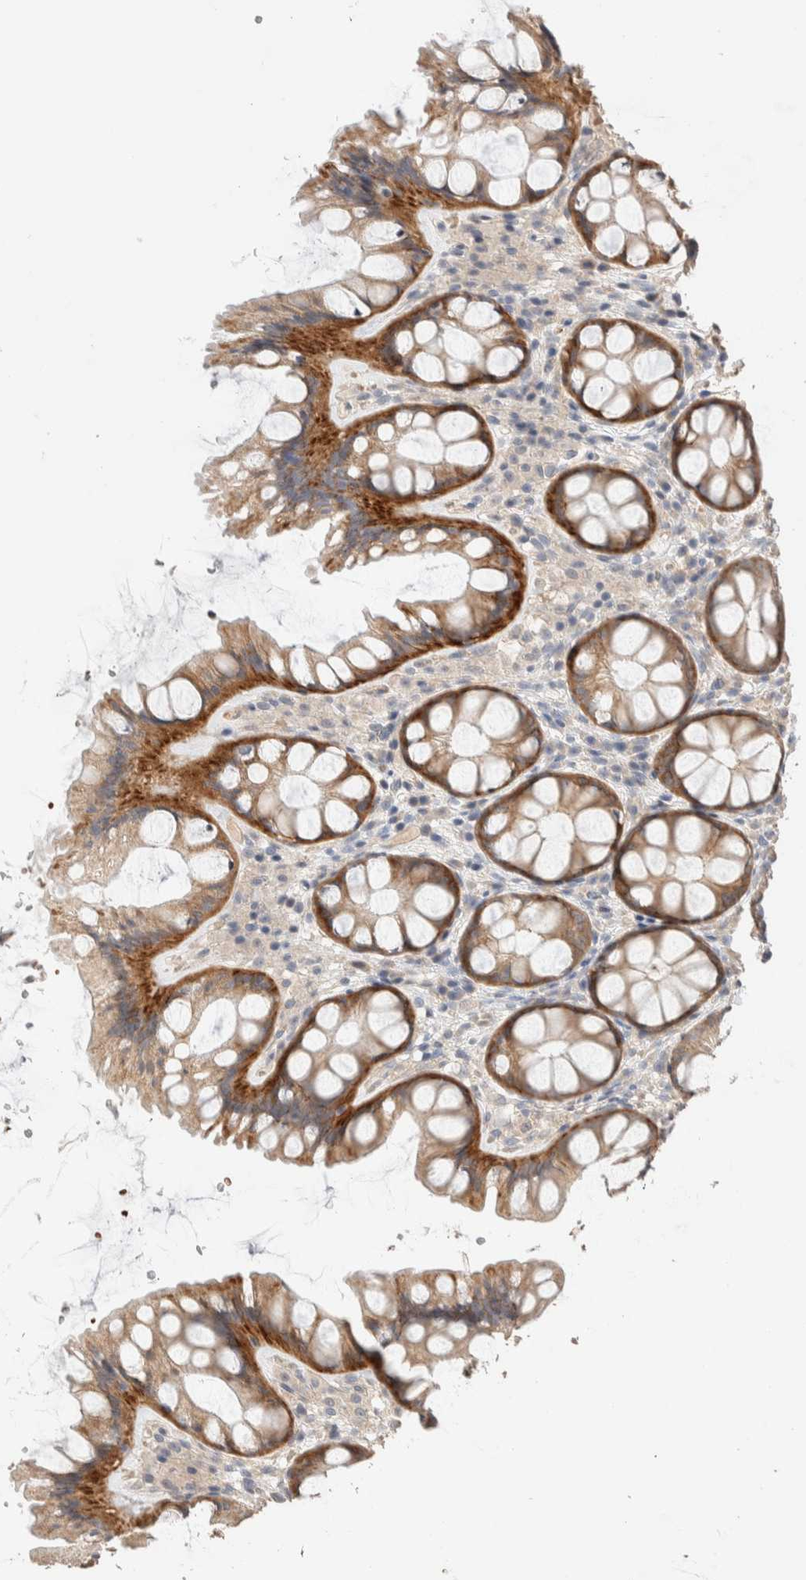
{"staining": {"intensity": "moderate", "quantity": ">75%", "location": "cytoplasmic/membranous"}, "tissue": "colon", "cell_type": "Endothelial cells", "image_type": "normal", "snomed": [{"axis": "morphology", "description": "Normal tissue, NOS"}, {"axis": "topography", "description": "Colon"}], "caption": "Colon stained with a brown dye exhibits moderate cytoplasmic/membranous positive staining in approximately >75% of endothelial cells.", "gene": "CASK", "patient": {"sex": "male", "age": 47}}